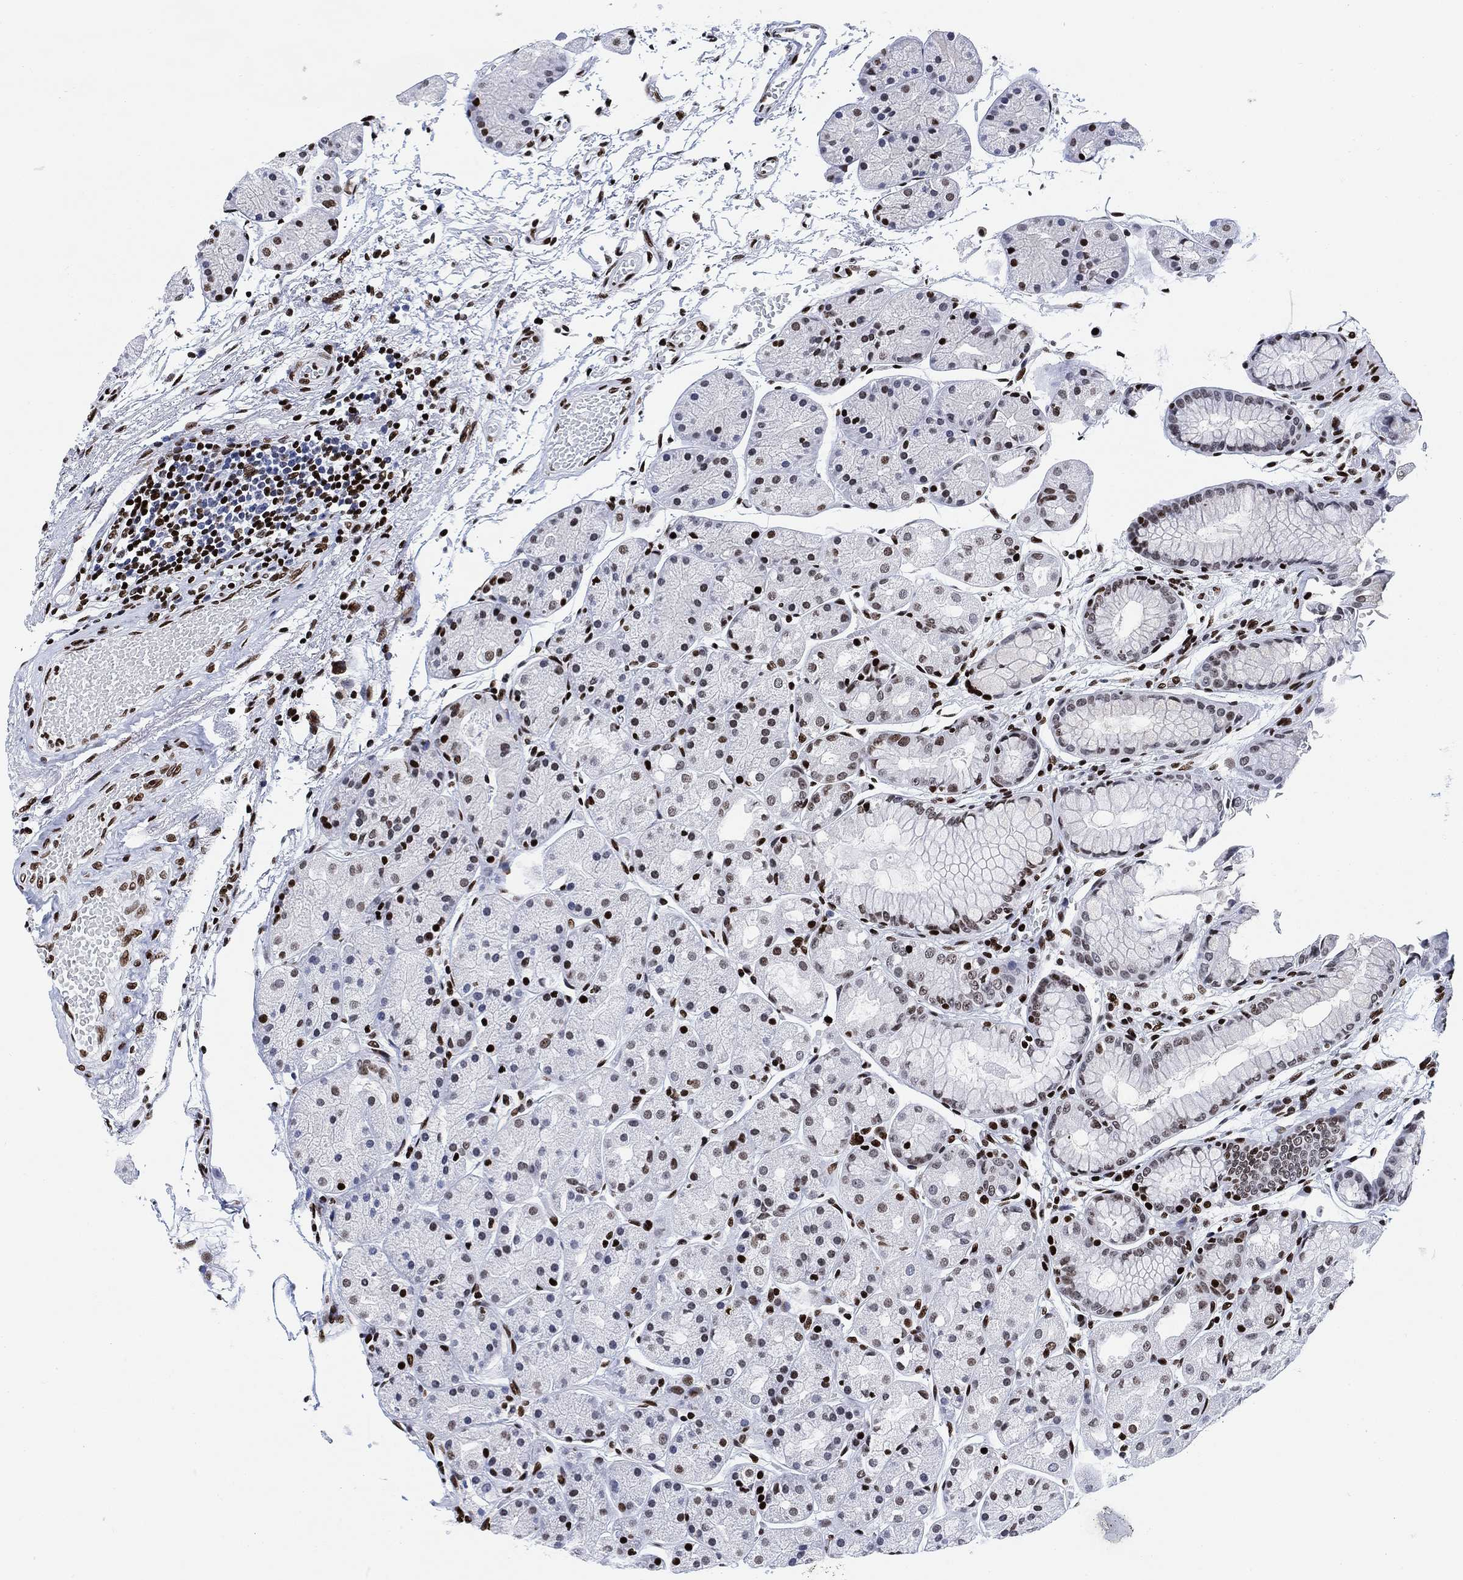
{"staining": {"intensity": "strong", "quantity": "<25%", "location": "nuclear"}, "tissue": "stomach", "cell_type": "Glandular cells", "image_type": "normal", "snomed": [{"axis": "morphology", "description": "Normal tissue, NOS"}, {"axis": "topography", "description": "Stomach, upper"}], "caption": "About <25% of glandular cells in unremarkable human stomach exhibit strong nuclear protein expression as visualized by brown immunohistochemical staining.", "gene": "H1", "patient": {"sex": "male", "age": 72}}